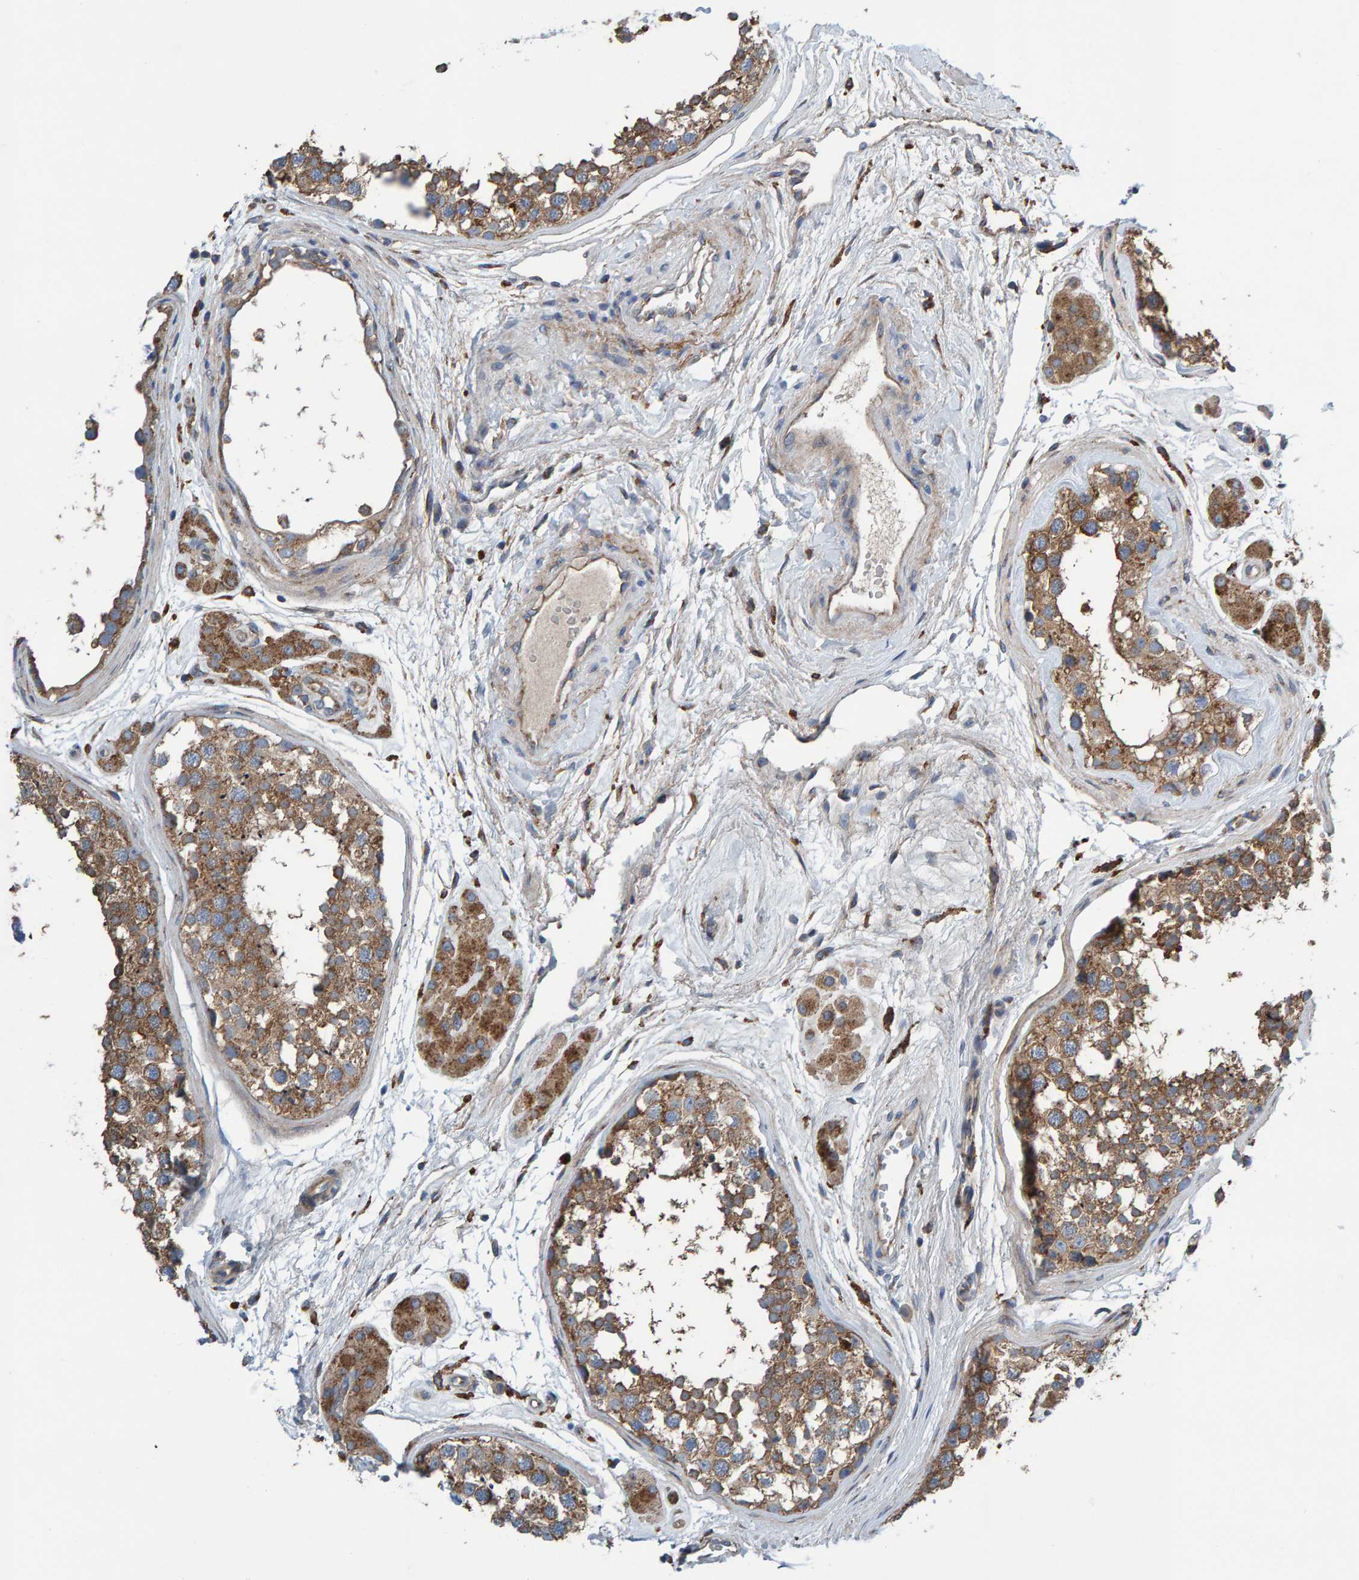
{"staining": {"intensity": "moderate", "quantity": ">75%", "location": "cytoplasmic/membranous"}, "tissue": "testis", "cell_type": "Cells in seminiferous ducts", "image_type": "normal", "snomed": [{"axis": "morphology", "description": "Normal tissue, NOS"}, {"axis": "topography", "description": "Testis"}], "caption": "IHC (DAB) staining of benign testis exhibits moderate cytoplasmic/membranous protein expression in approximately >75% of cells in seminiferous ducts.", "gene": "MKLN1", "patient": {"sex": "male", "age": 56}}